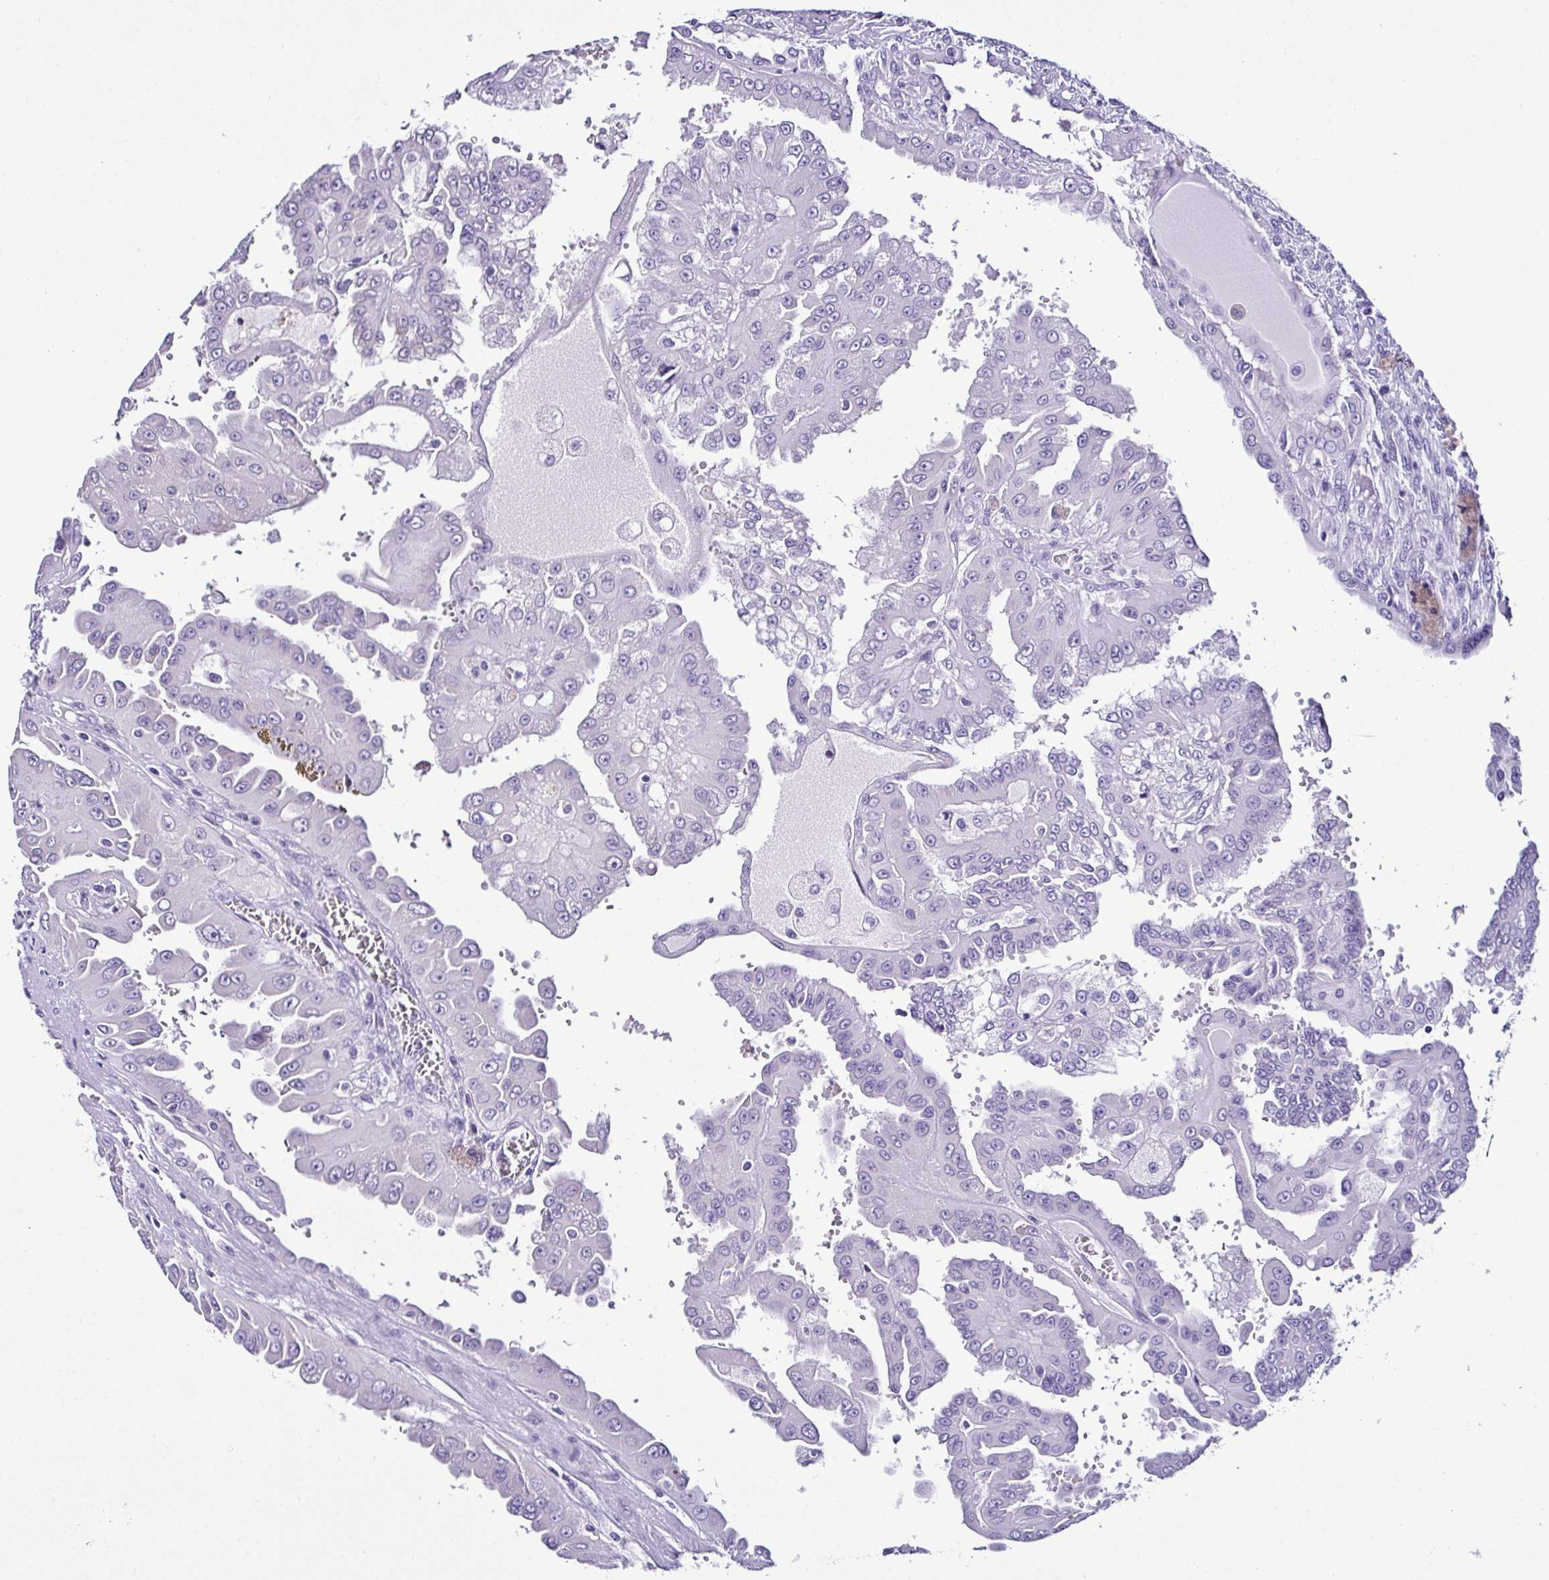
{"staining": {"intensity": "negative", "quantity": "none", "location": "none"}, "tissue": "renal cancer", "cell_type": "Tumor cells", "image_type": "cancer", "snomed": [{"axis": "morphology", "description": "Adenocarcinoma, NOS"}, {"axis": "topography", "description": "Kidney"}], "caption": "IHC photomicrograph of neoplastic tissue: adenocarcinoma (renal) stained with DAB (3,3'-diaminobenzidine) shows no significant protein staining in tumor cells.", "gene": "SRL", "patient": {"sex": "male", "age": 58}}